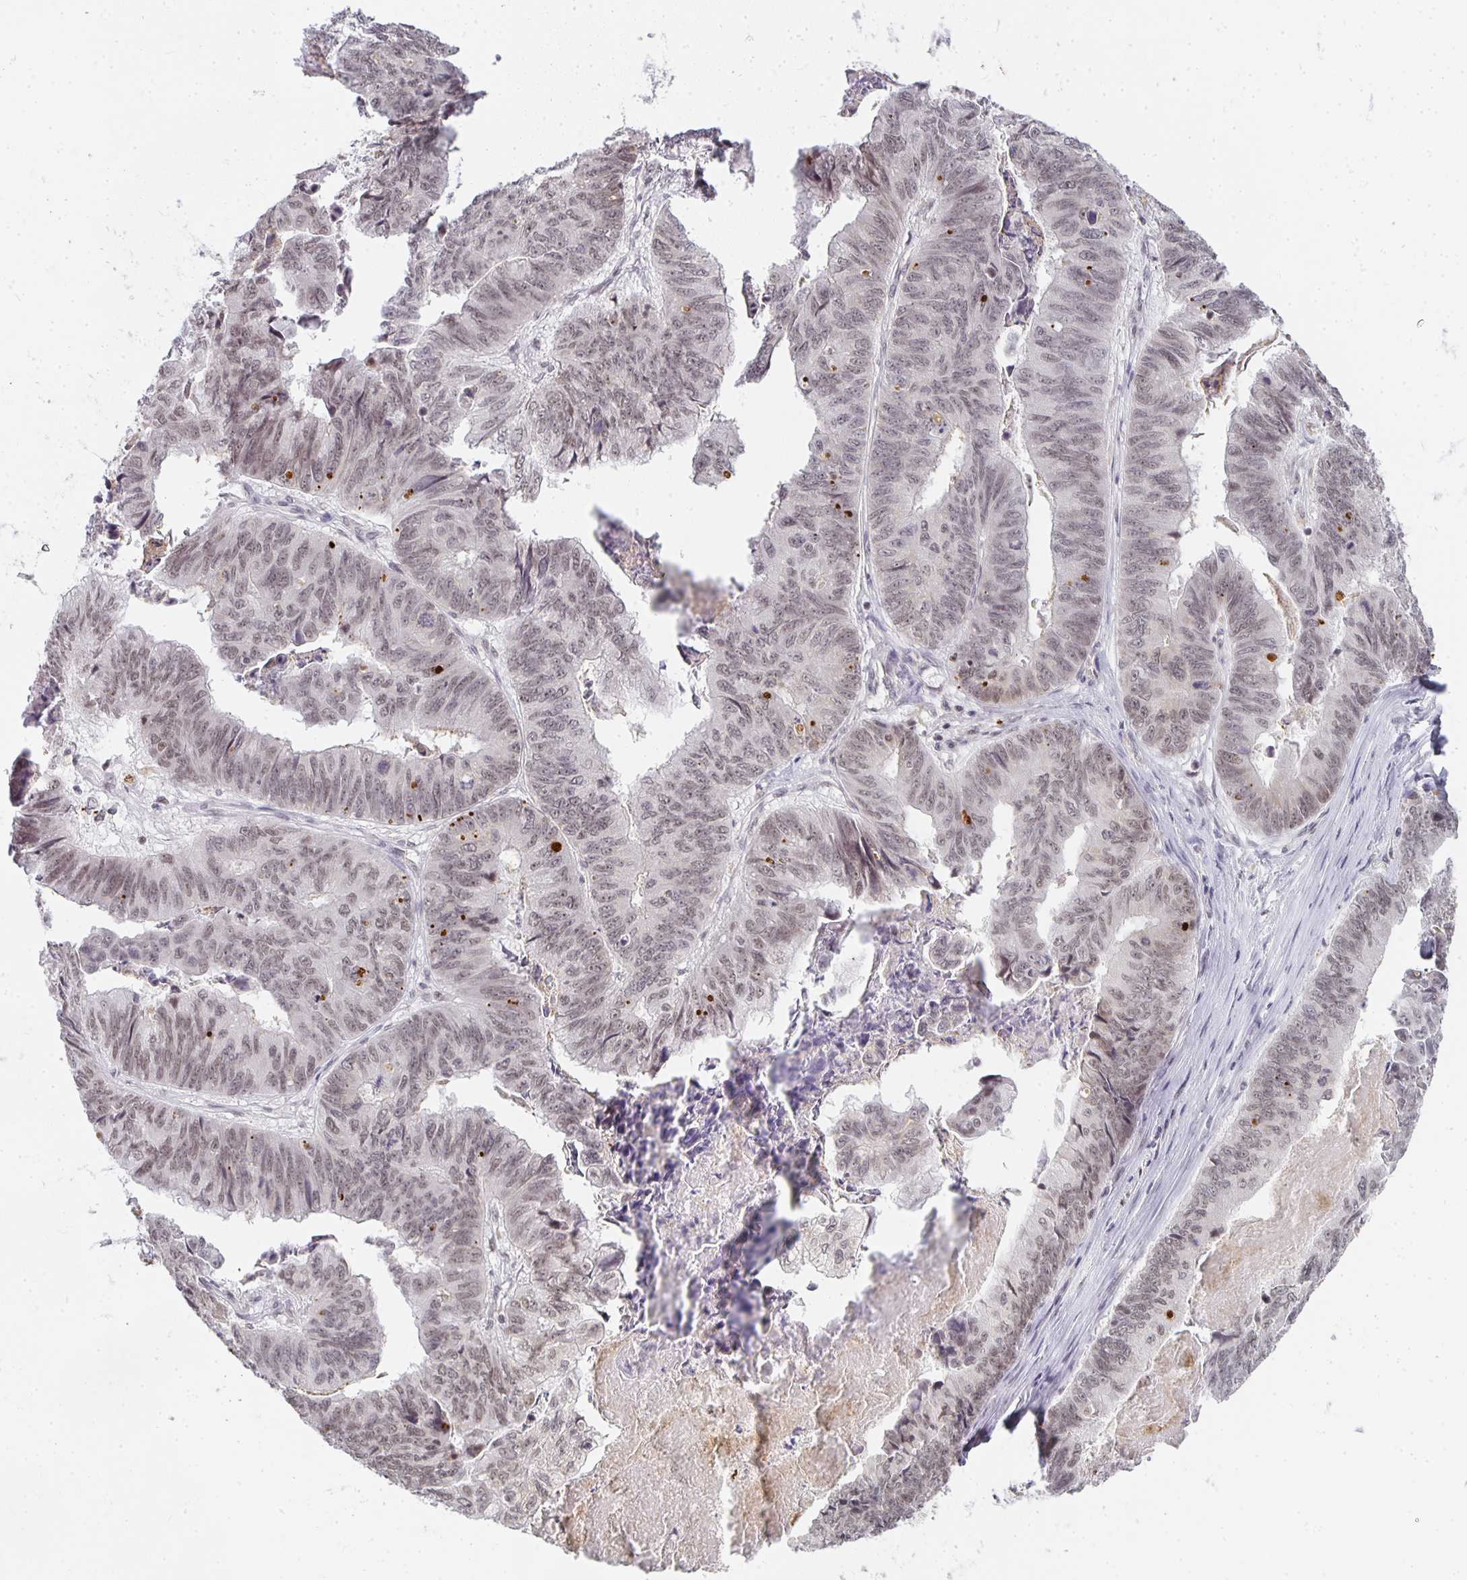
{"staining": {"intensity": "weak", "quantity": ">75%", "location": "nuclear"}, "tissue": "stomach cancer", "cell_type": "Tumor cells", "image_type": "cancer", "snomed": [{"axis": "morphology", "description": "Adenocarcinoma, NOS"}, {"axis": "topography", "description": "Stomach, lower"}], "caption": "A photomicrograph of stomach cancer stained for a protein displays weak nuclear brown staining in tumor cells.", "gene": "SMARCA2", "patient": {"sex": "male", "age": 77}}